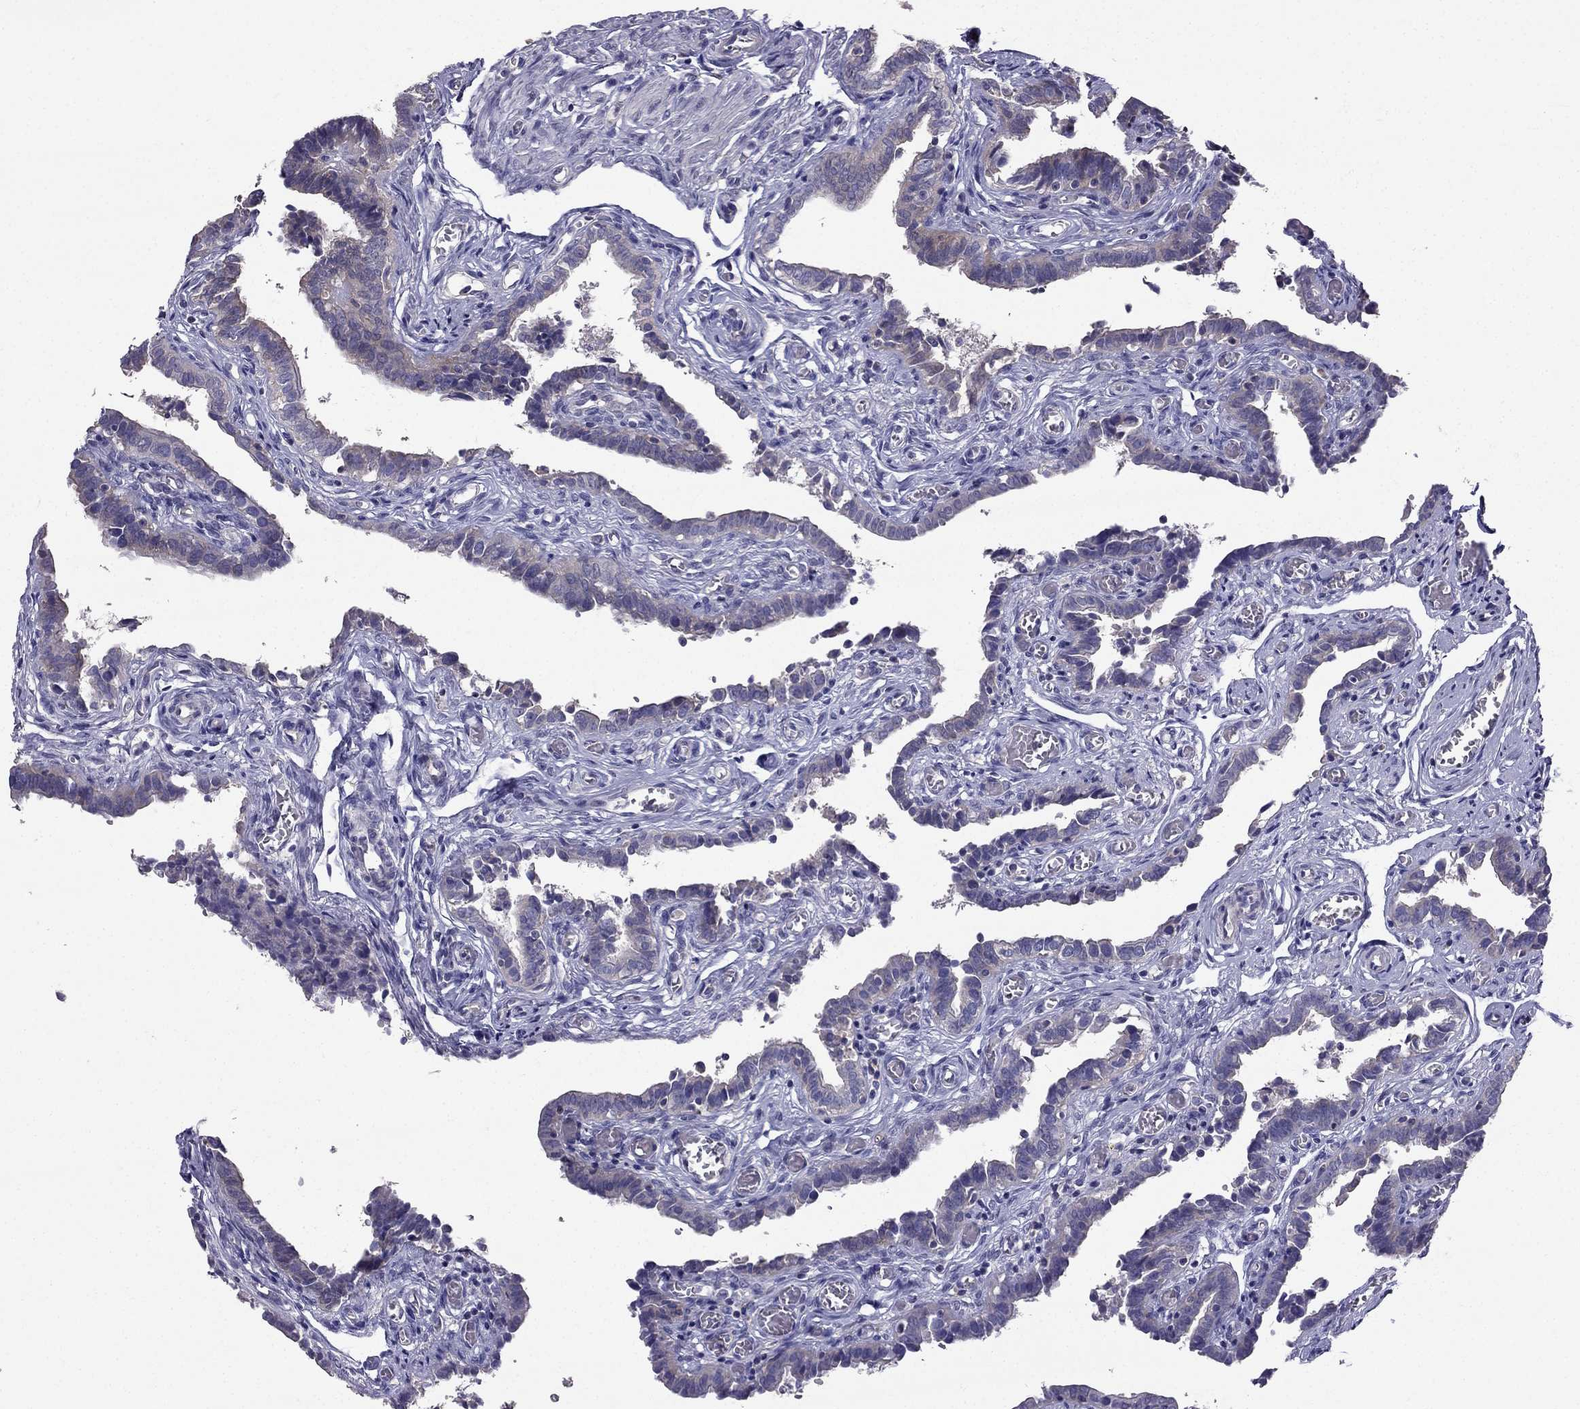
{"staining": {"intensity": "negative", "quantity": "none", "location": "none"}, "tissue": "fallopian tube", "cell_type": "Glandular cells", "image_type": "normal", "snomed": [{"axis": "morphology", "description": "Normal tissue, NOS"}, {"axis": "morphology", "description": "Carcinoma, endometroid"}, {"axis": "topography", "description": "Fallopian tube"}, {"axis": "topography", "description": "Ovary"}], "caption": "High magnification brightfield microscopy of benign fallopian tube stained with DAB (3,3'-diaminobenzidine) (brown) and counterstained with hematoxylin (blue): glandular cells show no significant positivity. (DAB (3,3'-diaminobenzidine) immunohistochemistry, high magnification).", "gene": "AS3MT", "patient": {"sex": "female", "age": 42}}